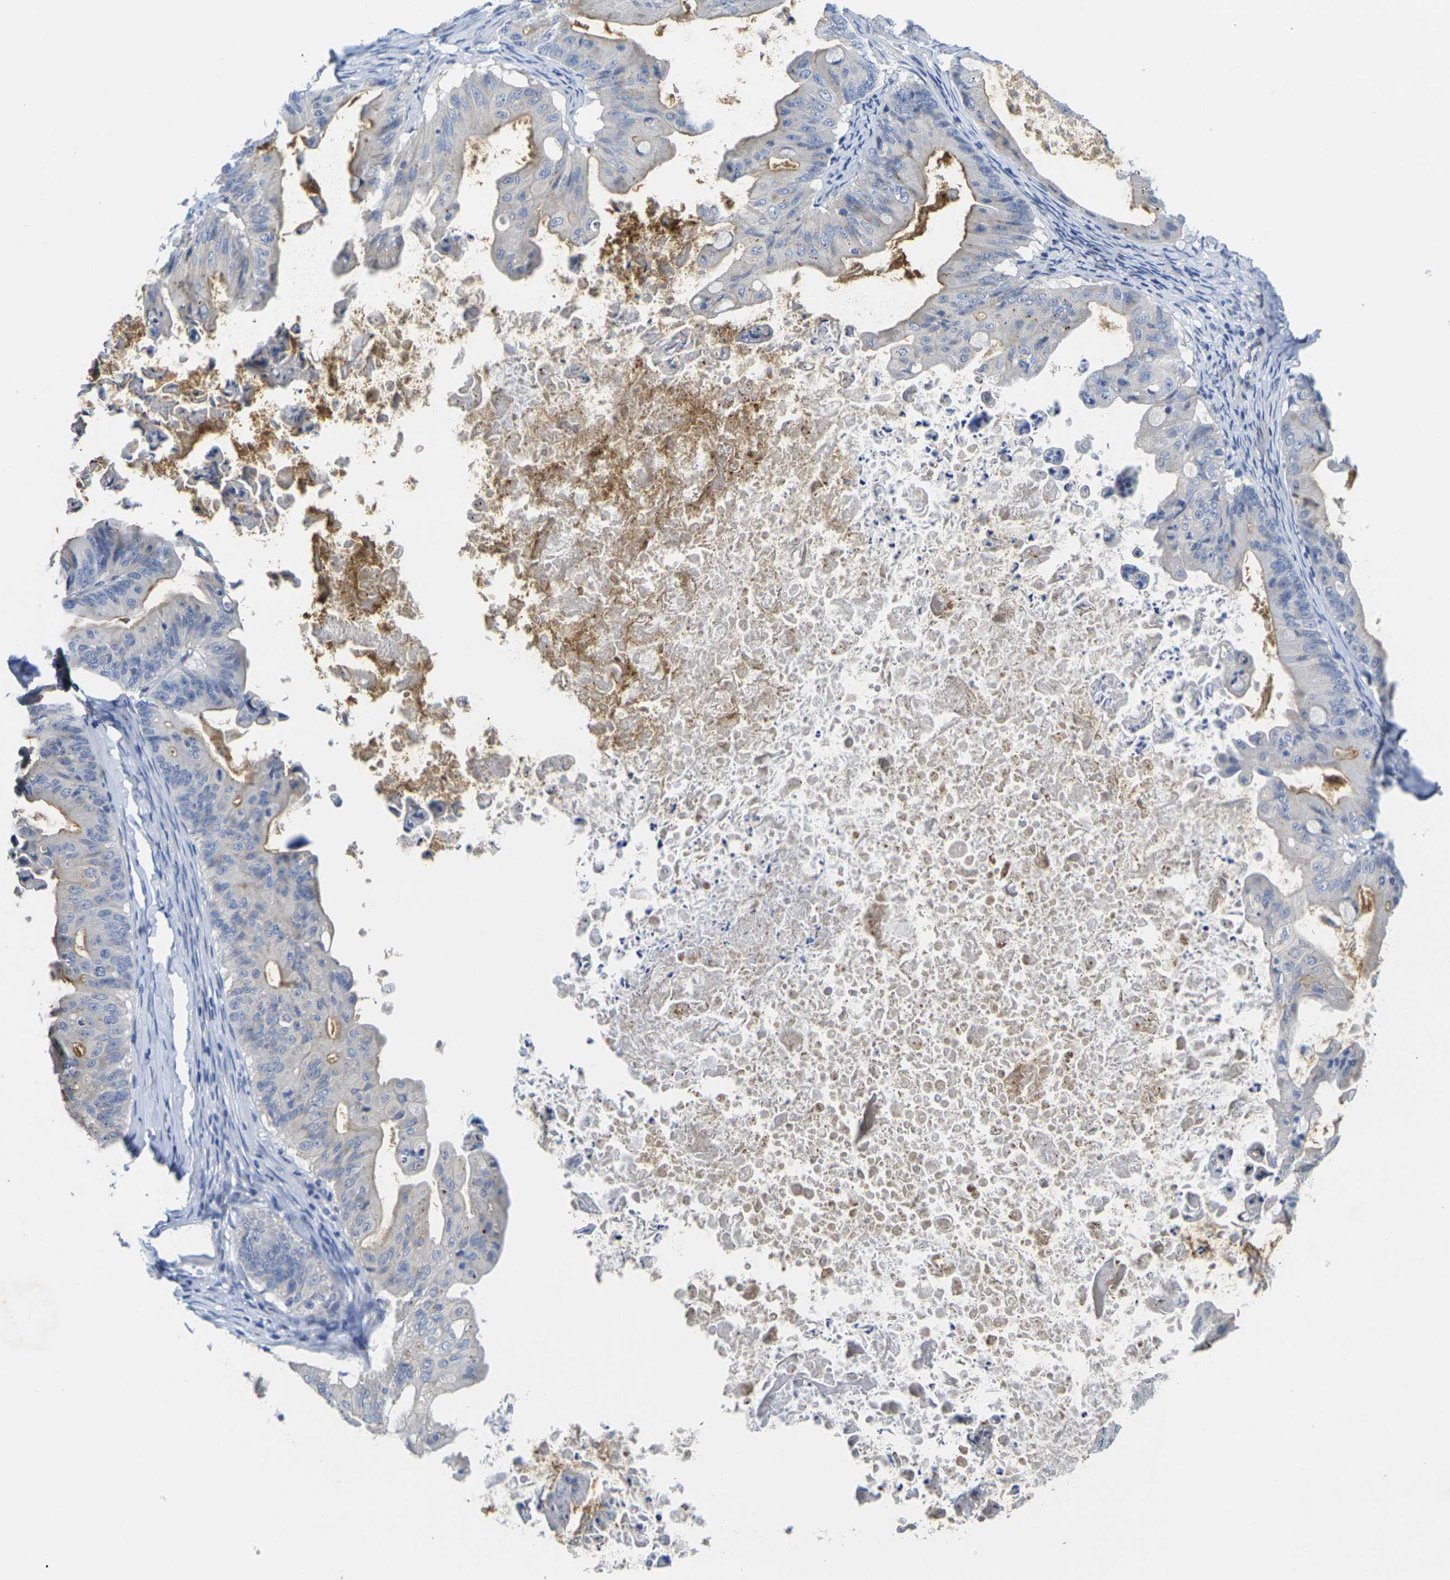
{"staining": {"intensity": "moderate", "quantity": "25%-75%", "location": "cytoplasmic/membranous"}, "tissue": "ovarian cancer", "cell_type": "Tumor cells", "image_type": "cancer", "snomed": [{"axis": "morphology", "description": "Cystadenocarcinoma, mucinous, NOS"}, {"axis": "topography", "description": "Ovary"}], "caption": "A histopathology image of human ovarian cancer stained for a protein demonstrates moderate cytoplasmic/membranous brown staining in tumor cells. Using DAB (brown) and hematoxylin (blue) stains, captured at high magnification using brightfield microscopy.", "gene": "CRK", "patient": {"sex": "female", "age": 37}}